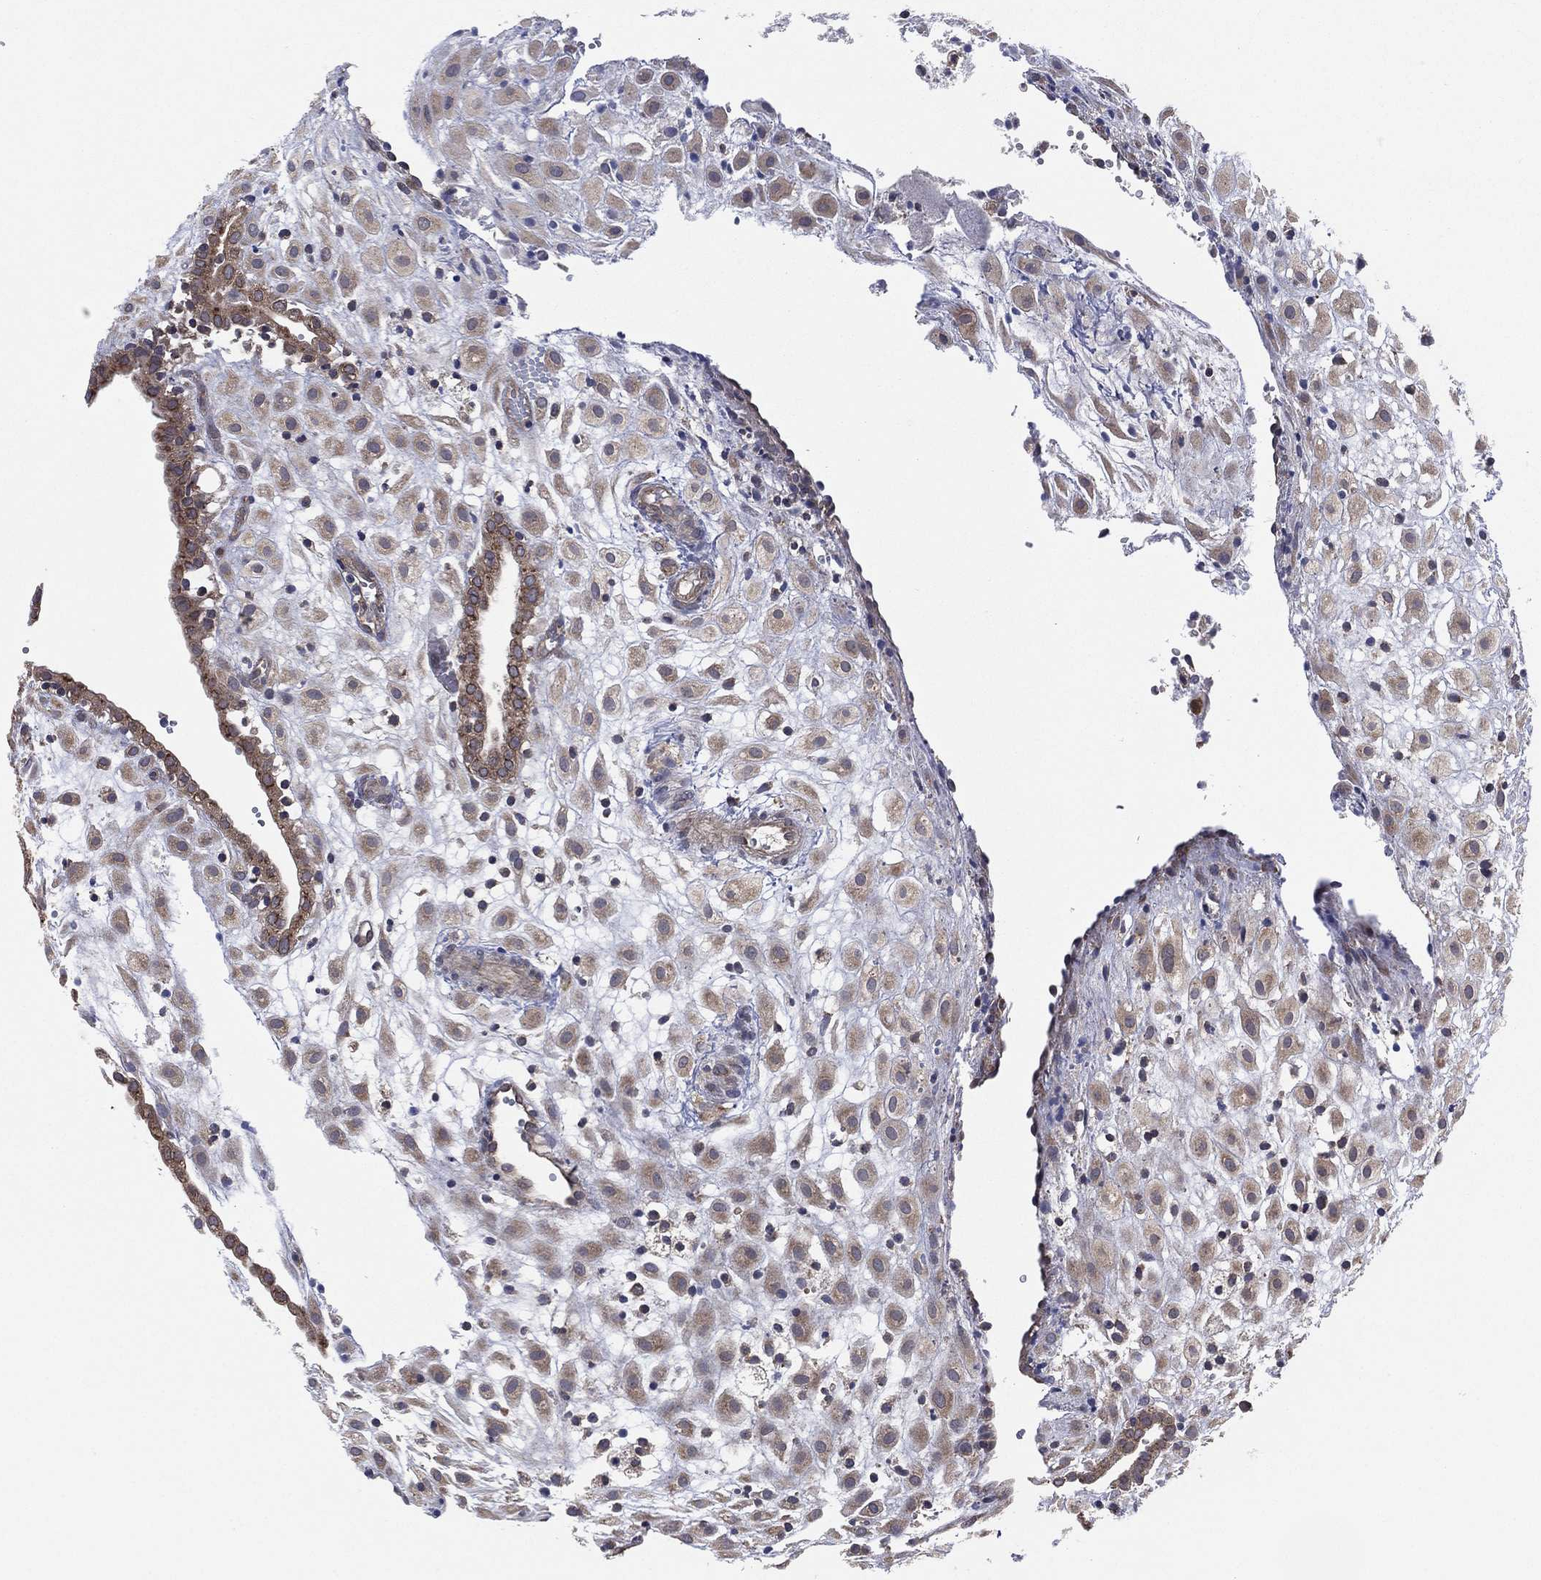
{"staining": {"intensity": "weak", "quantity": "25%-75%", "location": "cytoplasmic/membranous"}, "tissue": "placenta", "cell_type": "Decidual cells", "image_type": "normal", "snomed": [{"axis": "morphology", "description": "Normal tissue, NOS"}, {"axis": "topography", "description": "Placenta"}], "caption": "Protein staining of normal placenta shows weak cytoplasmic/membranous expression in approximately 25%-75% of decidual cells.", "gene": "C2orf76", "patient": {"sex": "female", "age": 24}}